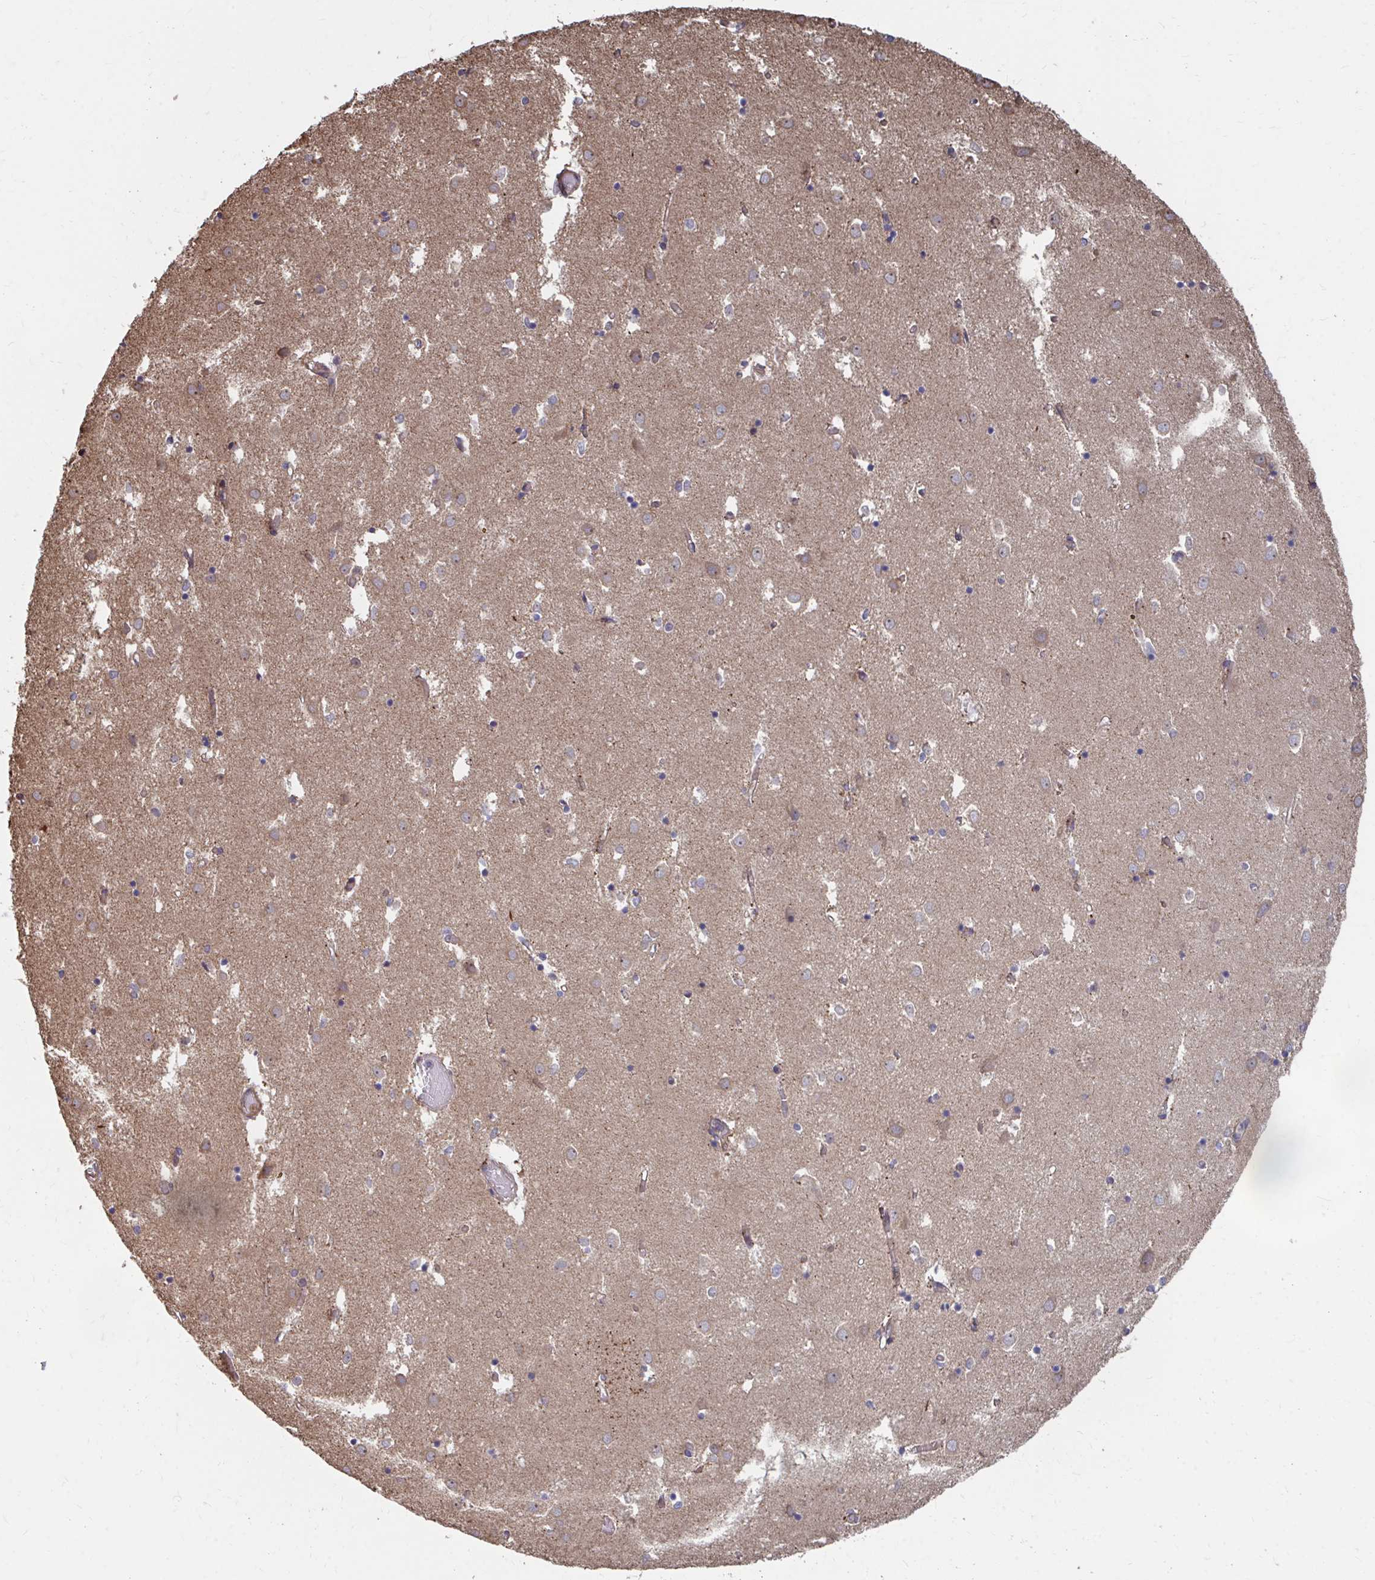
{"staining": {"intensity": "negative", "quantity": "none", "location": "none"}, "tissue": "caudate", "cell_type": "Glial cells", "image_type": "normal", "snomed": [{"axis": "morphology", "description": "Normal tissue, NOS"}, {"axis": "topography", "description": "Lateral ventricle wall"}], "caption": "Normal caudate was stained to show a protein in brown. There is no significant staining in glial cells.", "gene": "FAM89A", "patient": {"sex": "male", "age": 70}}